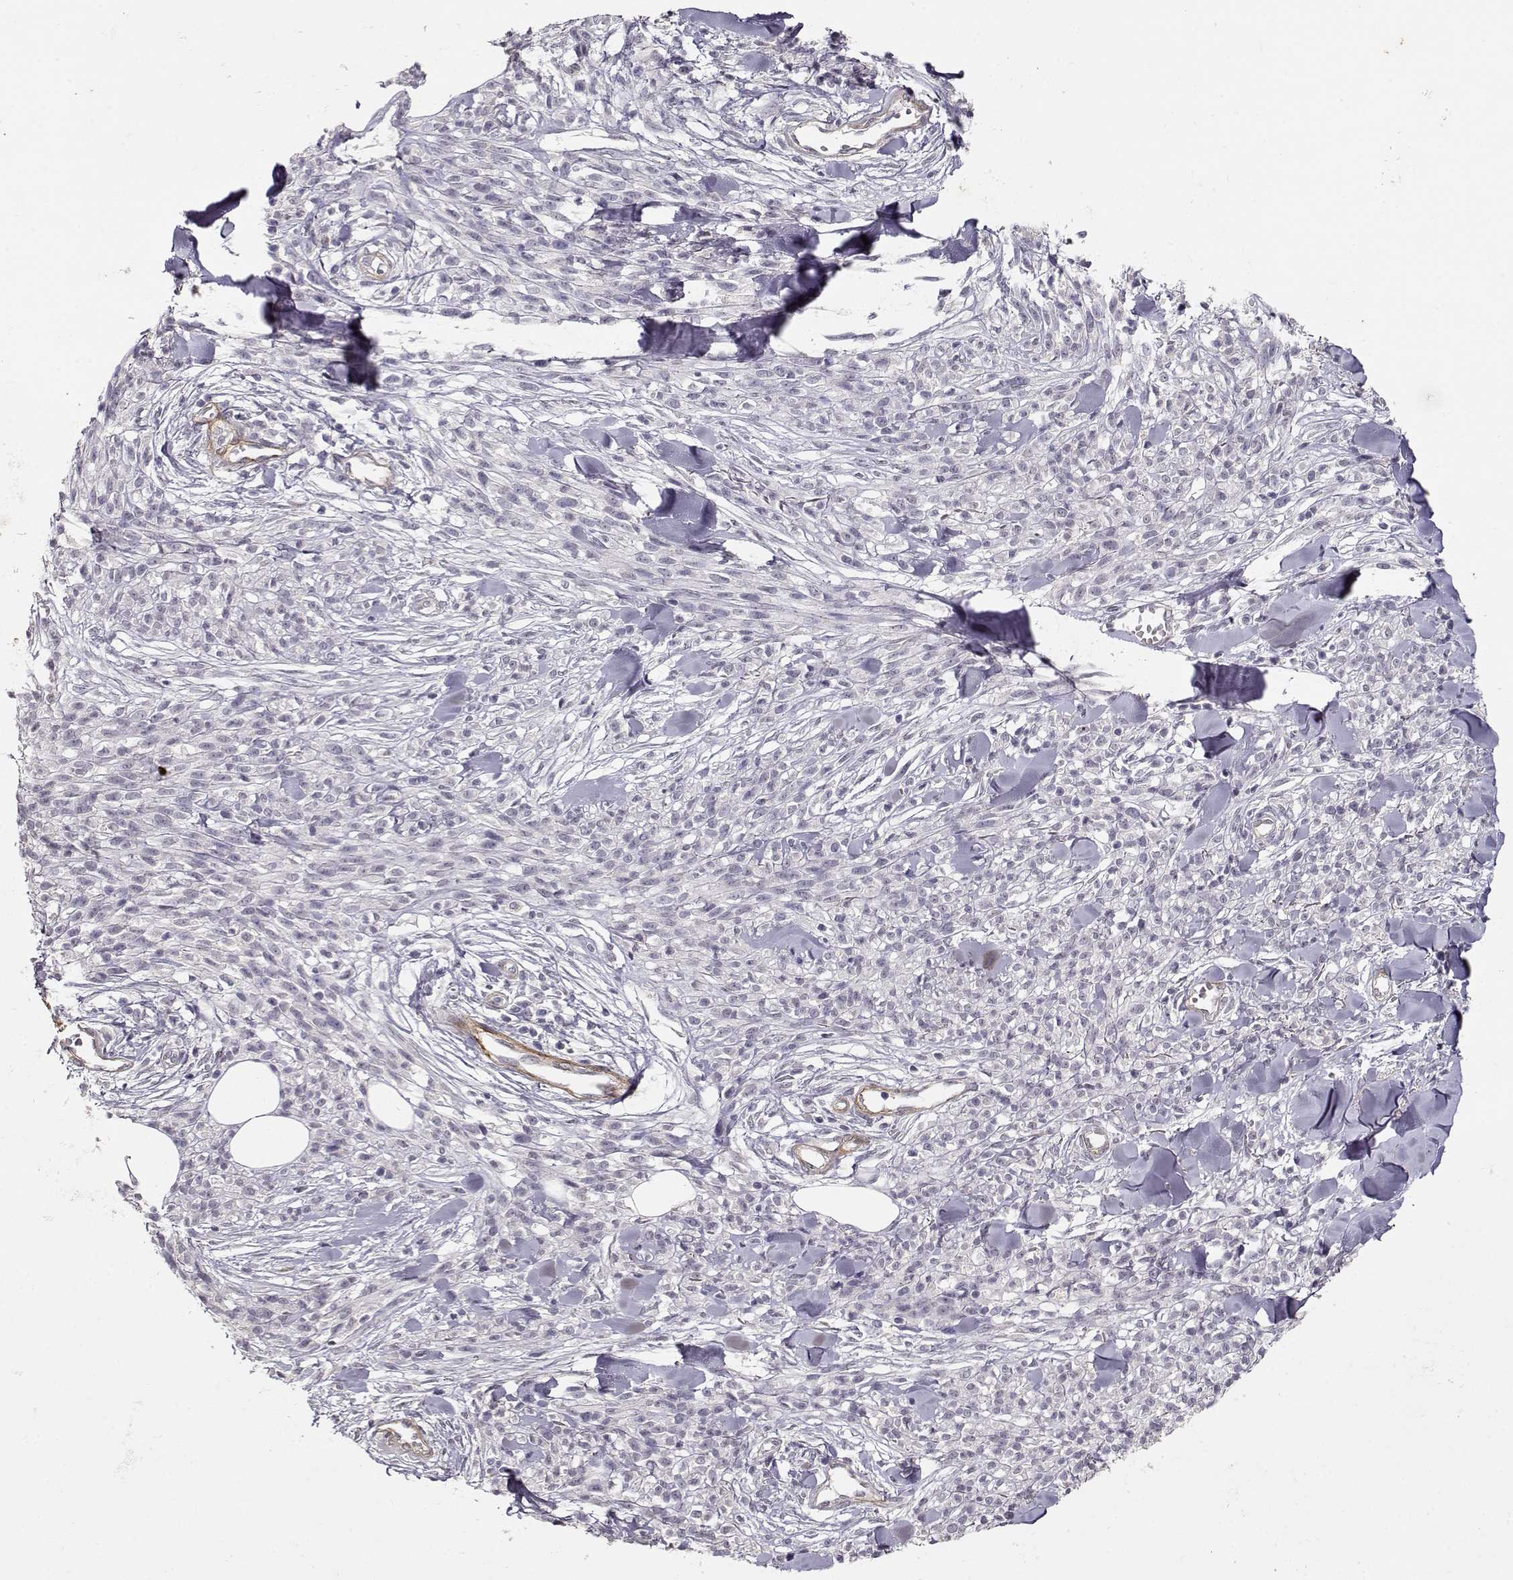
{"staining": {"intensity": "negative", "quantity": "none", "location": "none"}, "tissue": "melanoma", "cell_type": "Tumor cells", "image_type": "cancer", "snomed": [{"axis": "morphology", "description": "Malignant melanoma, NOS"}, {"axis": "topography", "description": "Skin"}, {"axis": "topography", "description": "Skin of trunk"}], "caption": "There is no significant staining in tumor cells of melanoma. (DAB immunohistochemistry (IHC), high magnification).", "gene": "LAMA5", "patient": {"sex": "male", "age": 74}}